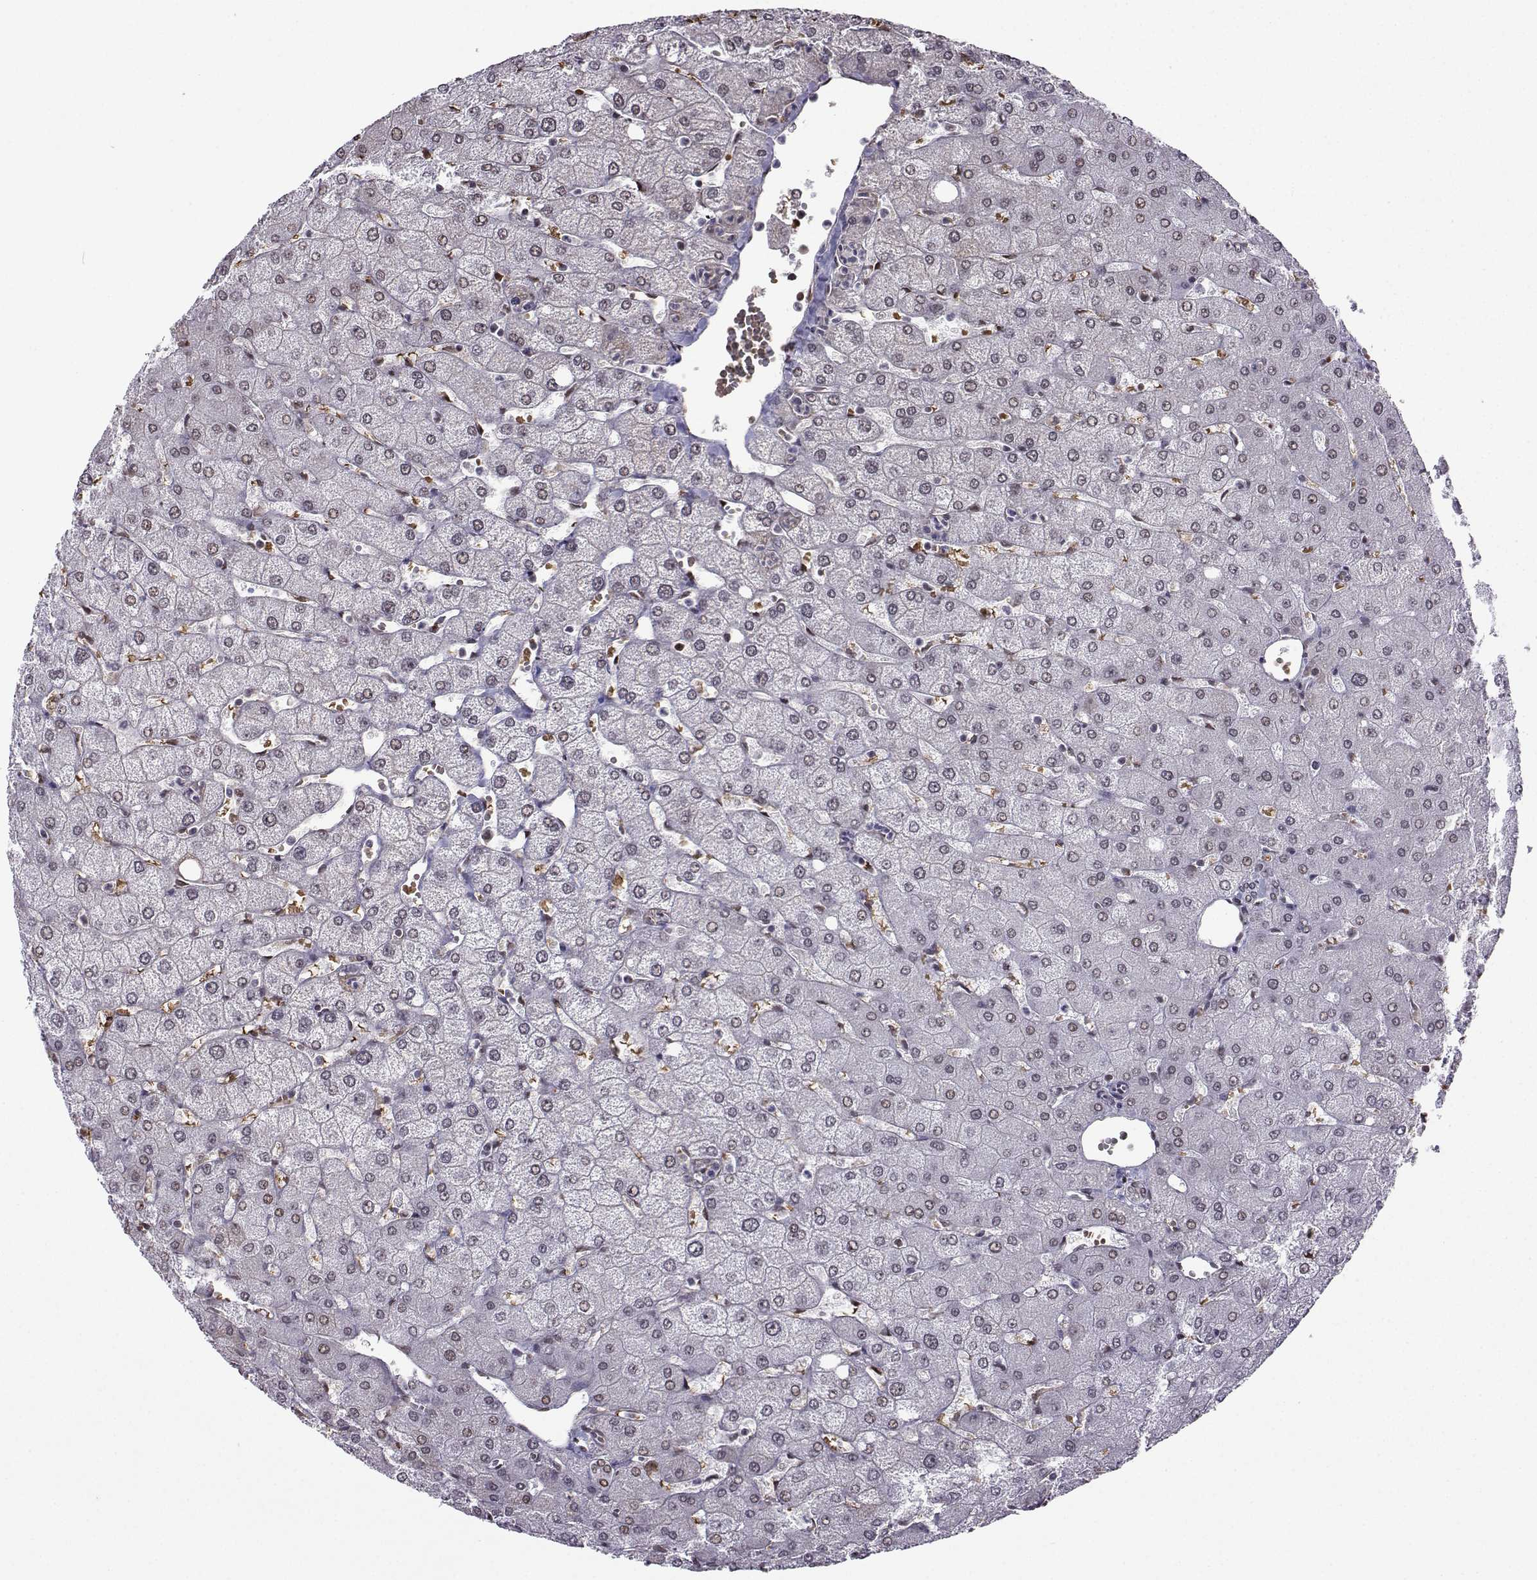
{"staining": {"intensity": "negative", "quantity": "none", "location": "none"}, "tissue": "liver", "cell_type": "Cholangiocytes", "image_type": "normal", "snomed": [{"axis": "morphology", "description": "Normal tissue, NOS"}, {"axis": "topography", "description": "Liver"}], "caption": "Immunohistochemistry photomicrograph of unremarkable human liver stained for a protein (brown), which demonstrates no positivity in cholangiocytes.", "gene": "CCNK", "patient": {"sex": "female", "age": 54}}